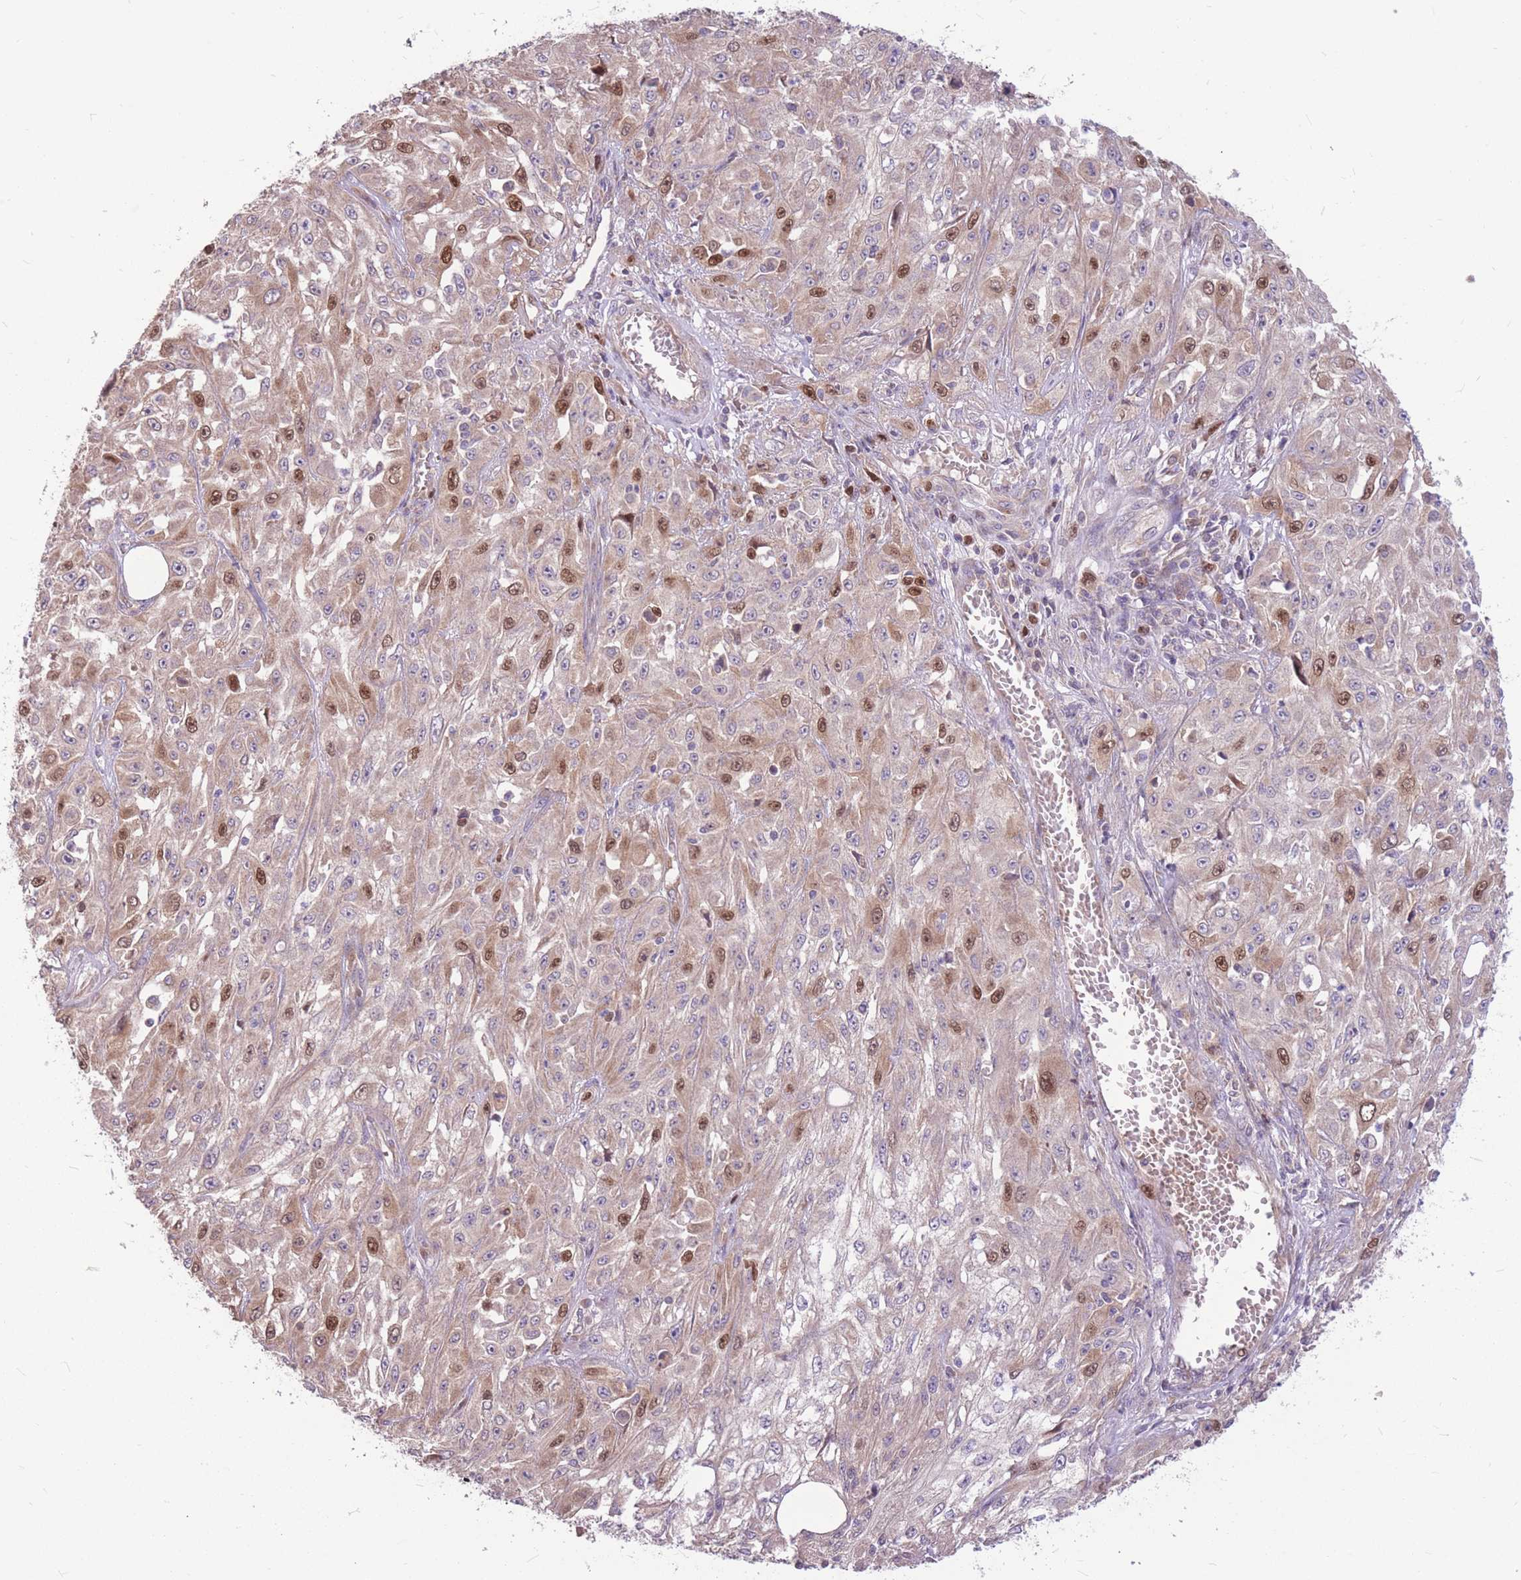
{"staining": {"intensity": "moderate", "quantity": "<25%", "location": "nuclear"}, "tissue": "skin cancer", "cell_type": "Tumor cells", "image_type": "cancer", "snomed": [{"axis": "morphology", "description": "Squamous cell carcinoma, NOS"}, {"axis": "morphology", "description": "Squamous cell carcinoma, metastatic, NOS"}, {"axis": "topography", "description": "Skin"}, {"axis": "topography", "description": "Lymph node"}], "caption": "A brown stain labels moderate nuclear positivity of a protein in human skin cancer tumor cells.", "gene": "GMNN", "patient": {"sex": "male", "age": 75}}